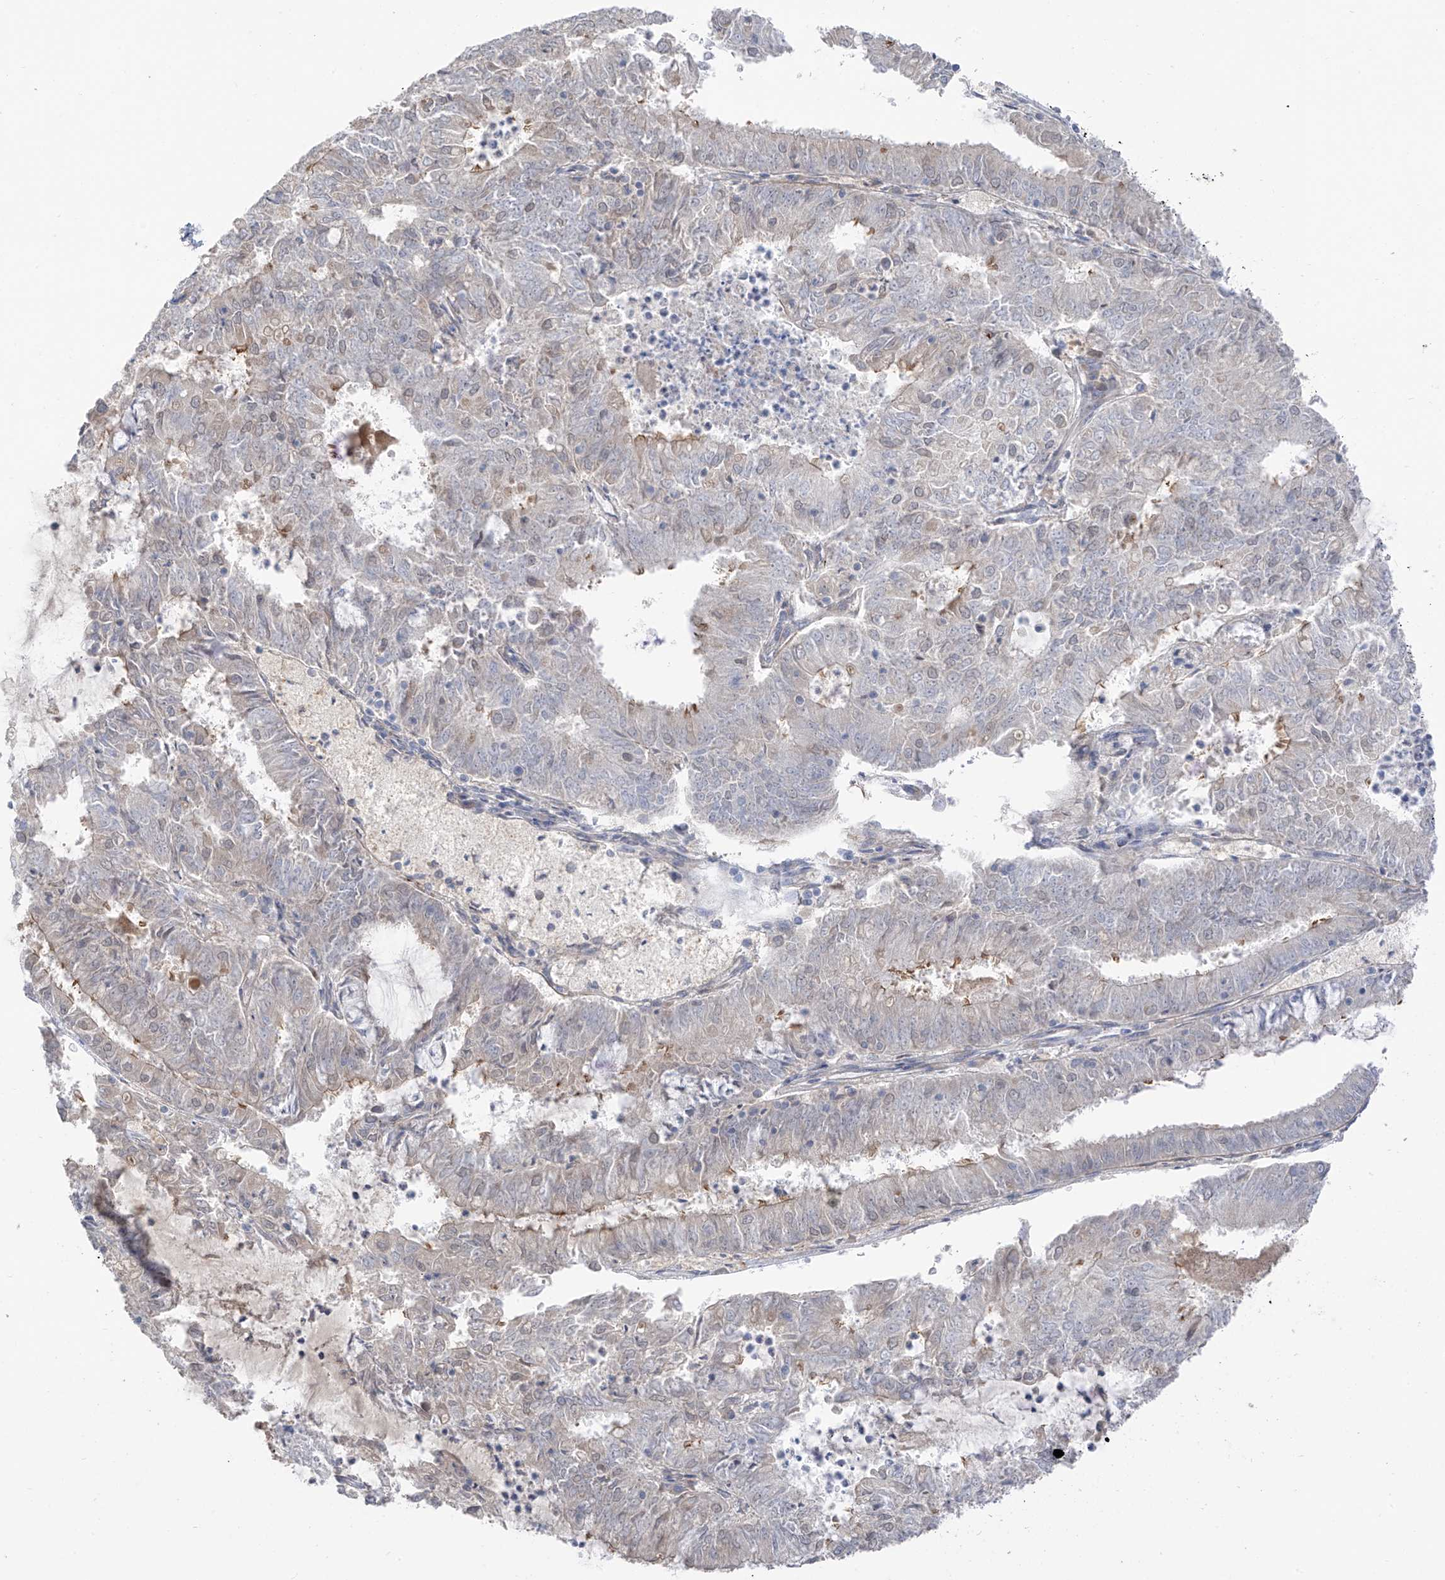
{"staining": {"intensity": "weak", "quantity": "<25%", "location": "cytoplasmic/membranous"}, "tissue": "endometrial cancer", "cell_type": "Tumor cells", "image_type": "cancer", "snomed": [{"axis": "morphology", "description": "Adenocarcinoma, NOS"}, {"axis": "topography", "description": "Endometrium"}], "caption": "This is a photomicrograph of IHC staining of endometrial cancer, which shows no positivity in tumor cells.", "gene": "NALCN", "patient": {"sex": "female", "age": 57}}